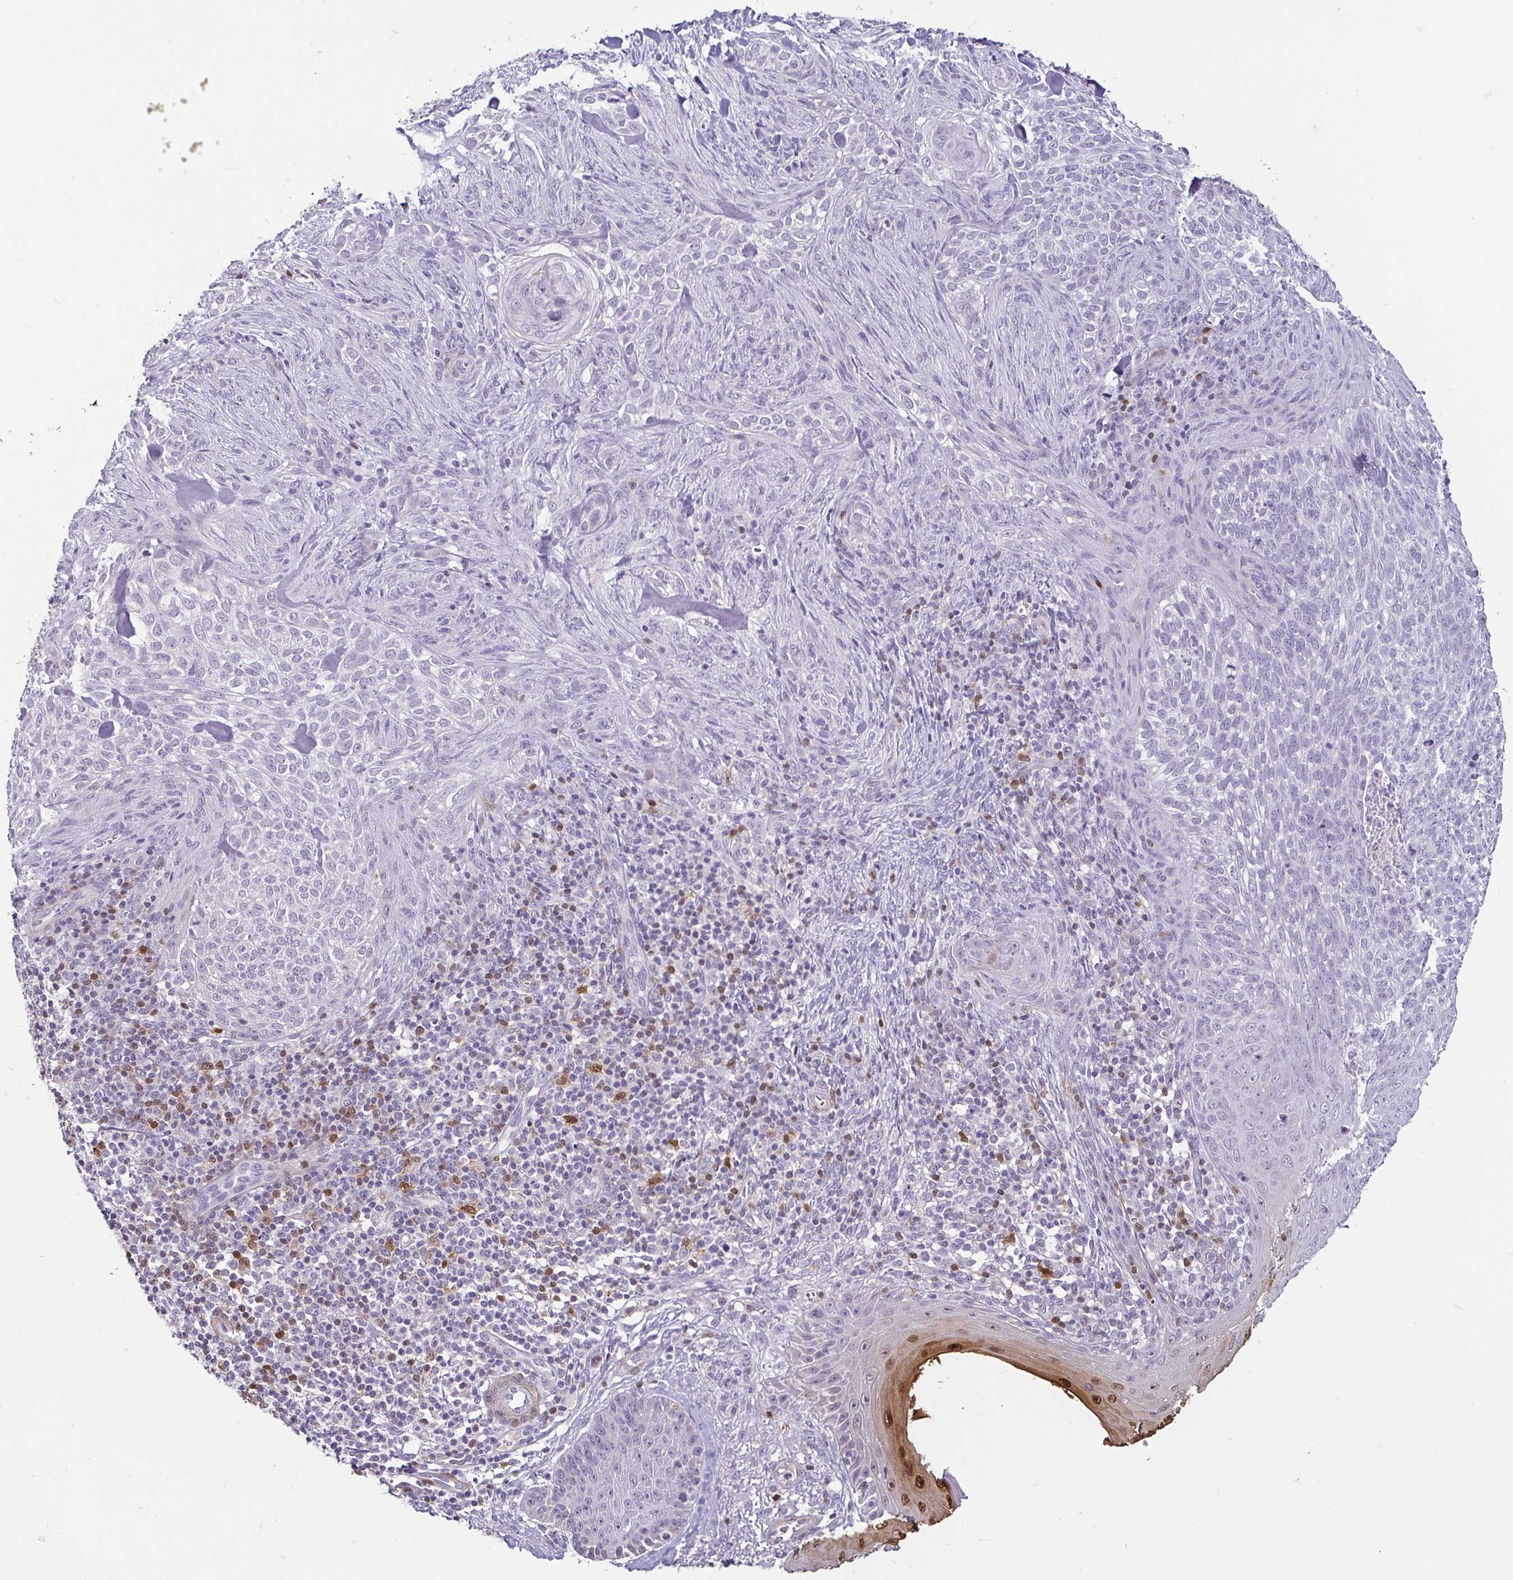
{"staining": {"intensity": "negative", "quantity": "none", "location": "none"}, "tissue": "skin cancer", "cell_type": "Tumor cells", "image_type": "cancer", "snomed": [{"axis": "morphology", "description": "Basal cell carcinoma"}, {"axis": "topography", "description": "Skin"}], "caption": "An image of human skin cancer is negative for staining in tumor cells. (Brightfield microscopy of DAB IHC at high magnification).", "gene": "HOPX", "patient": {"sex": "female", "age": 48}}